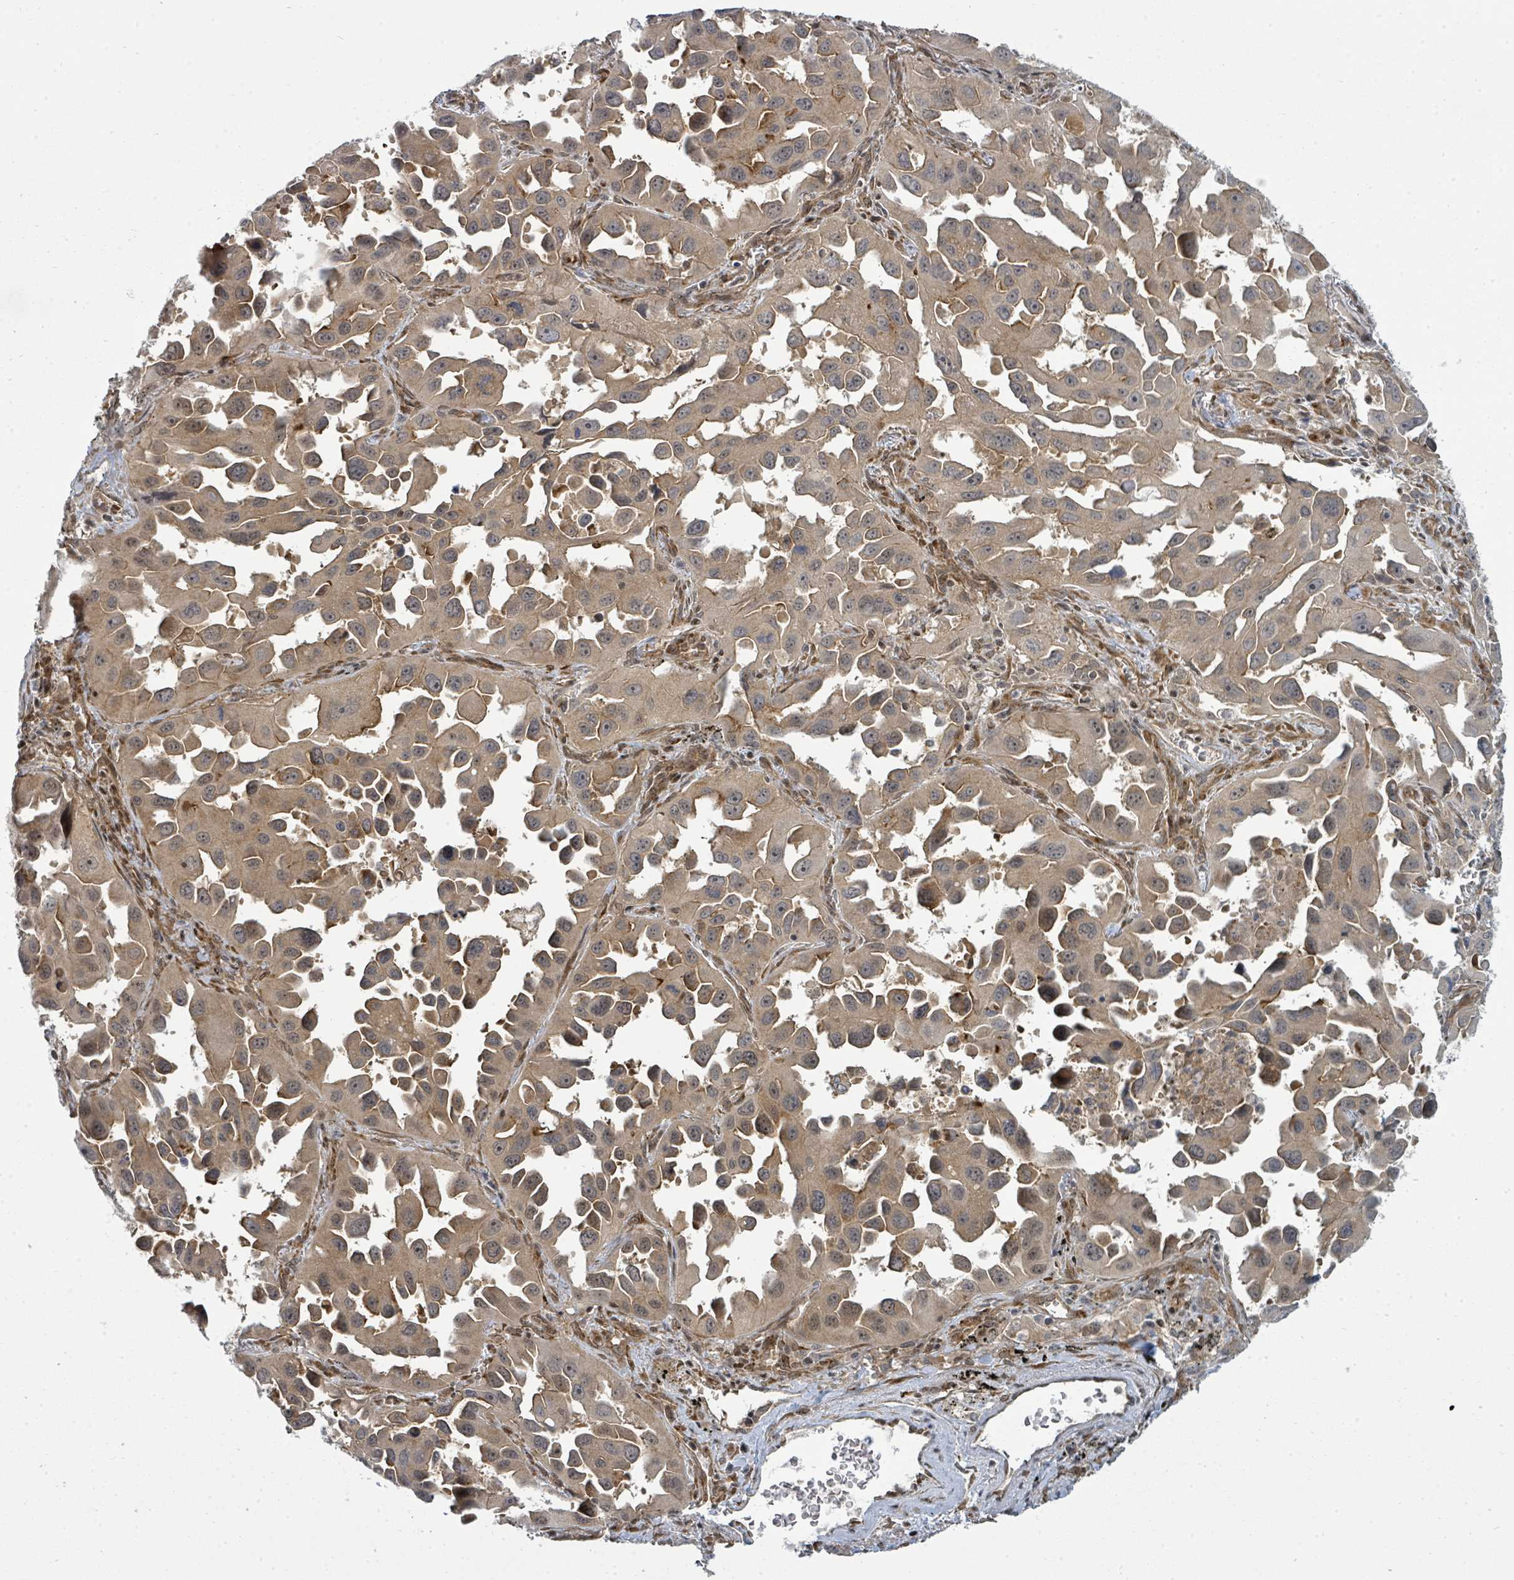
{"staining": {"intensity": "weak", "quantity": ">75%", "location": "cytoplasmic/membranous"}, "tissue": "lung cancer", "cell_type": "Tumor cells", "image_type": "cancer", "snomed": [{"axis": "morphology", "description": "Adenocarcinoma, NOS"}, {"axis": "topography", "description": "Lung"}], "caption": "Tumor cells display weak cytoplasmic/membranous staining in approximately >75% of cells in lung cancer (adenocarcinoma). (Stains: DAB (3,3'-diaminobenzidine) in brown, nuclei in blue, Microscopy: brightfield microscopy at high magnification).", "gene": "PSMG2", "patient": {"sex": "male", "age": 66}}